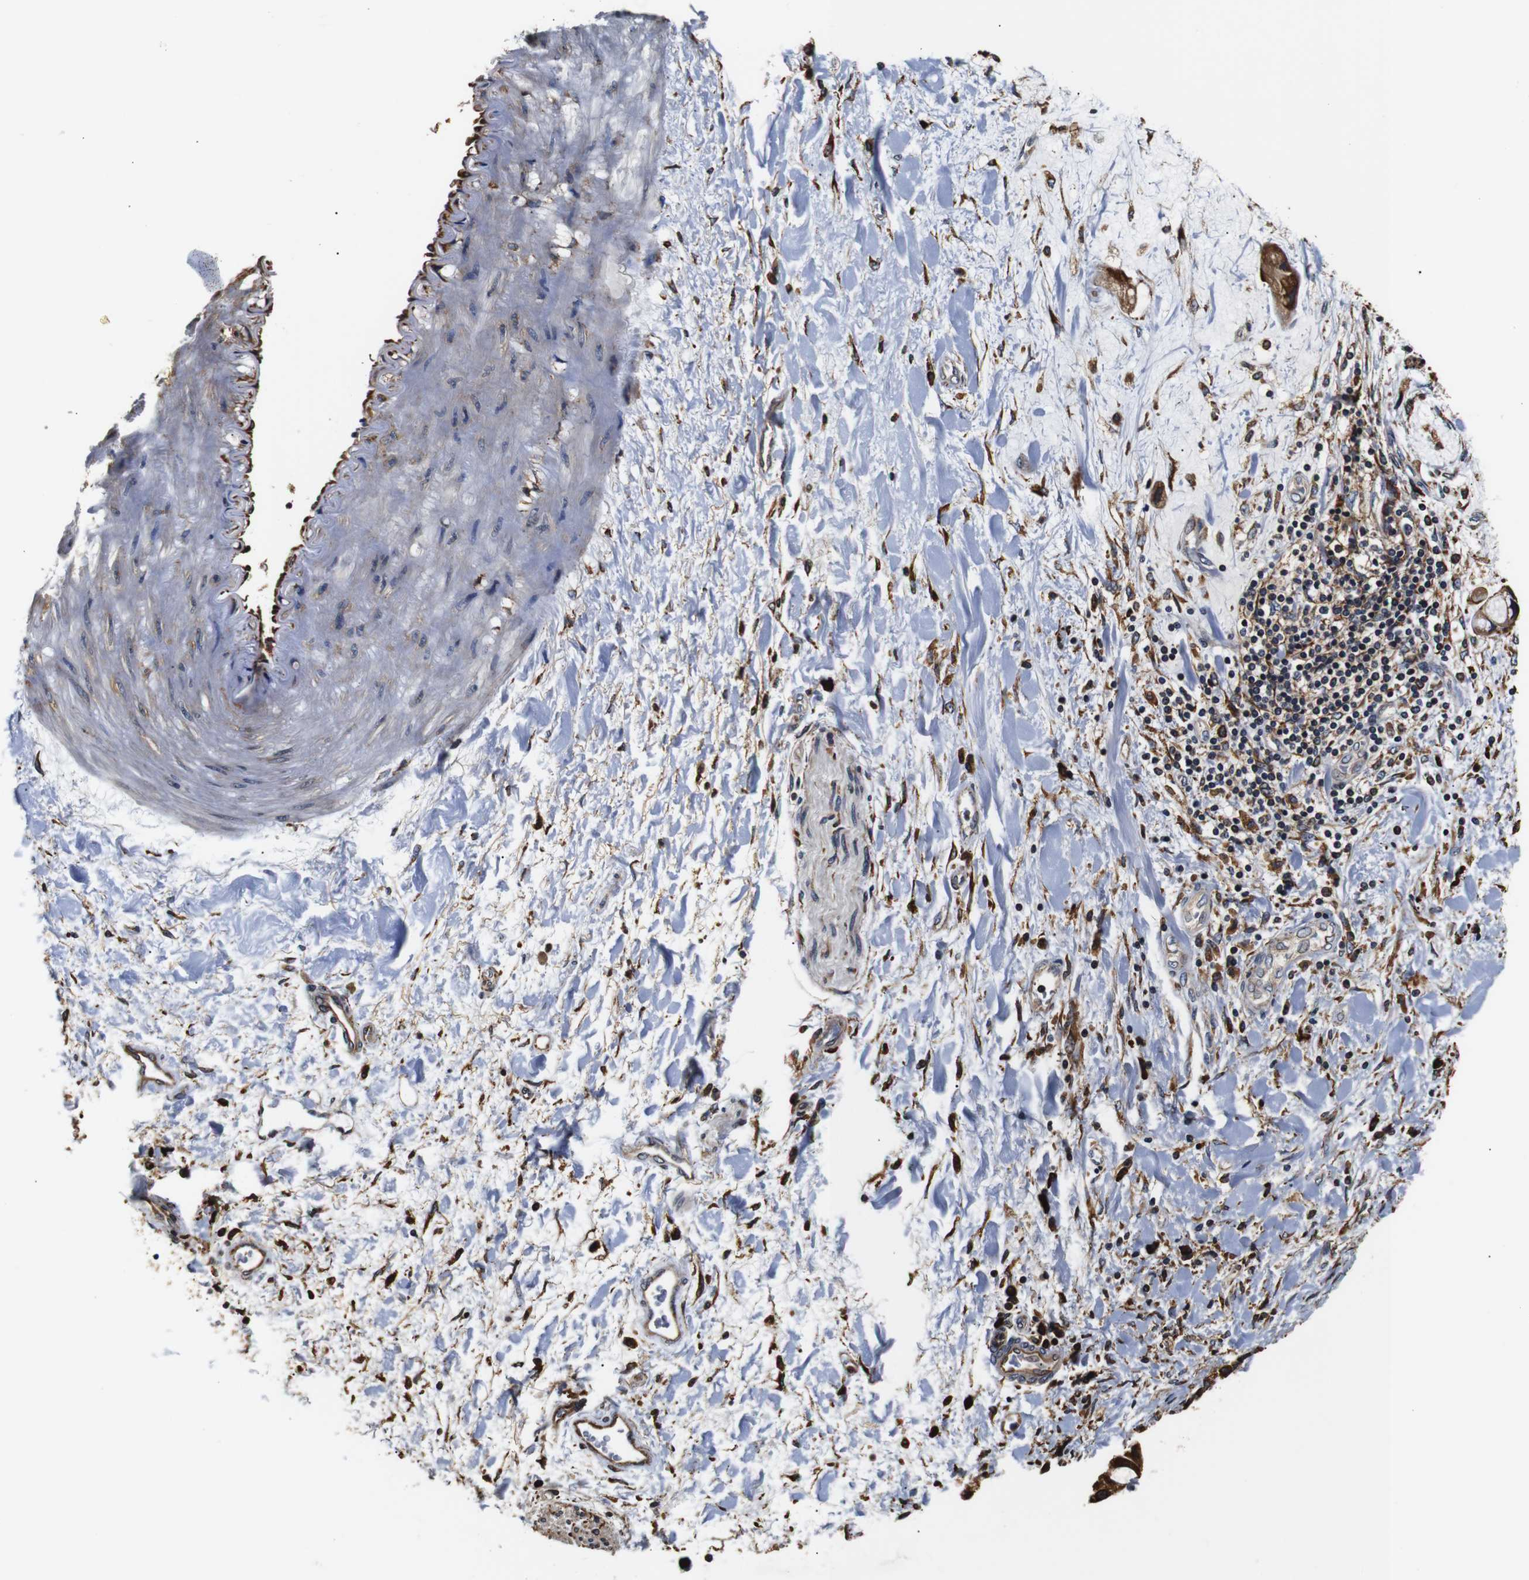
{"staining": {"intensity": "moderate", "quantity": ">75%", "location": "cytoplasmic/membranous"}, "tissue": "liver cancer", "cell_type": "Tumor cells", "image_type": "cancer", "snomed": [{"axis": "morphology", "description": "Cholangiocarcinoma"}, {"axis": "topography", "description": "Liver"}], "caption": "Protein expression analysis of human liver cholangiocarcinoma reveals moderate cytoplasmic/membranous positivity in about >75% of tumor cells. (Stains: DAB (3,3'-diaminobenzidine) in brown, nuclei in blue, Microscopy: brightfield microscopy at high magnification).", "gene": "HHIP", "patient": {"sex": "male", "age": 50}}